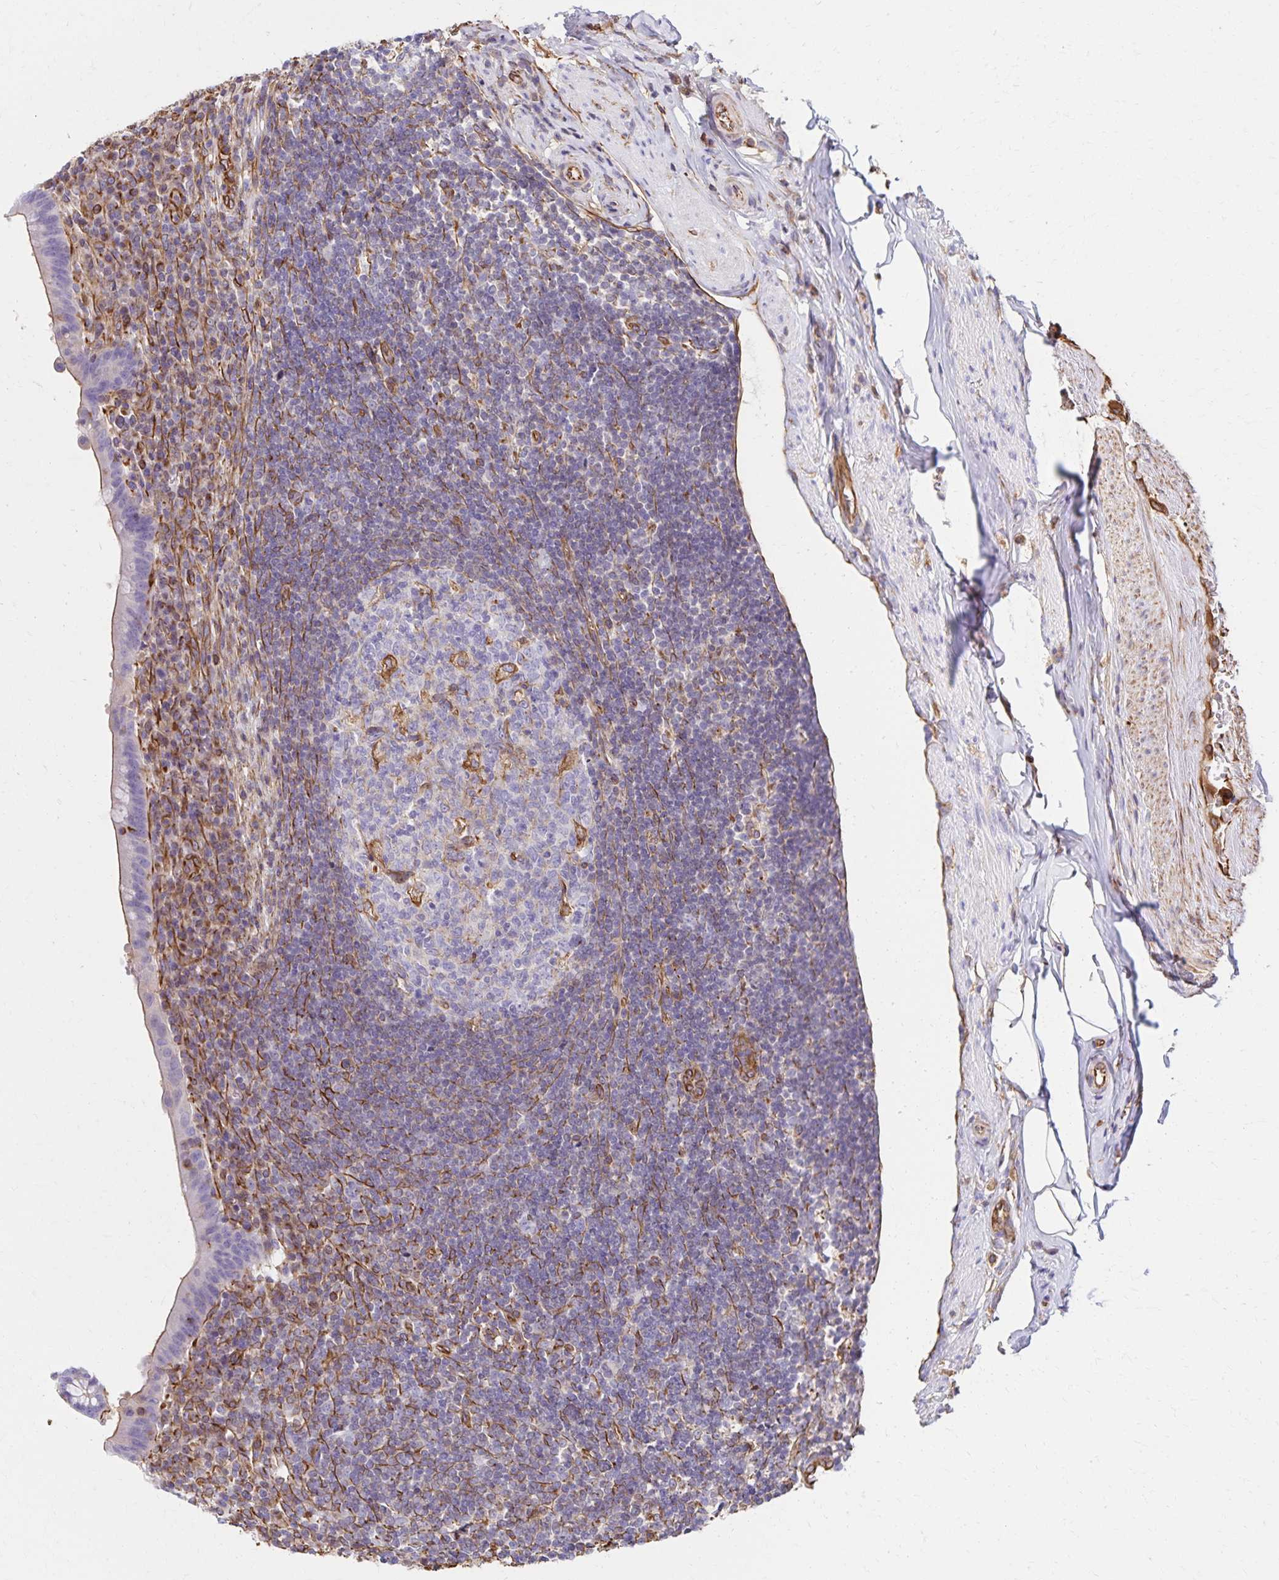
{"staining": {"intensity": "negative", "quantity": "none", "location": "none"}, "tissue": "appendix", "cell_type": "Glandular cells", "image_type": "normal", "snomed": [{"axis": "morphology", "description": "Normal tissue, NOS"}, {"axis": "topography", "description": "Appendix"}], "caption": "This is an immunohistochemistry histopathology image of benign human appendix. There is no expression in glandular cells.", "gene": "TRPV6", "patient": {"sex": "female", "age": 56}}